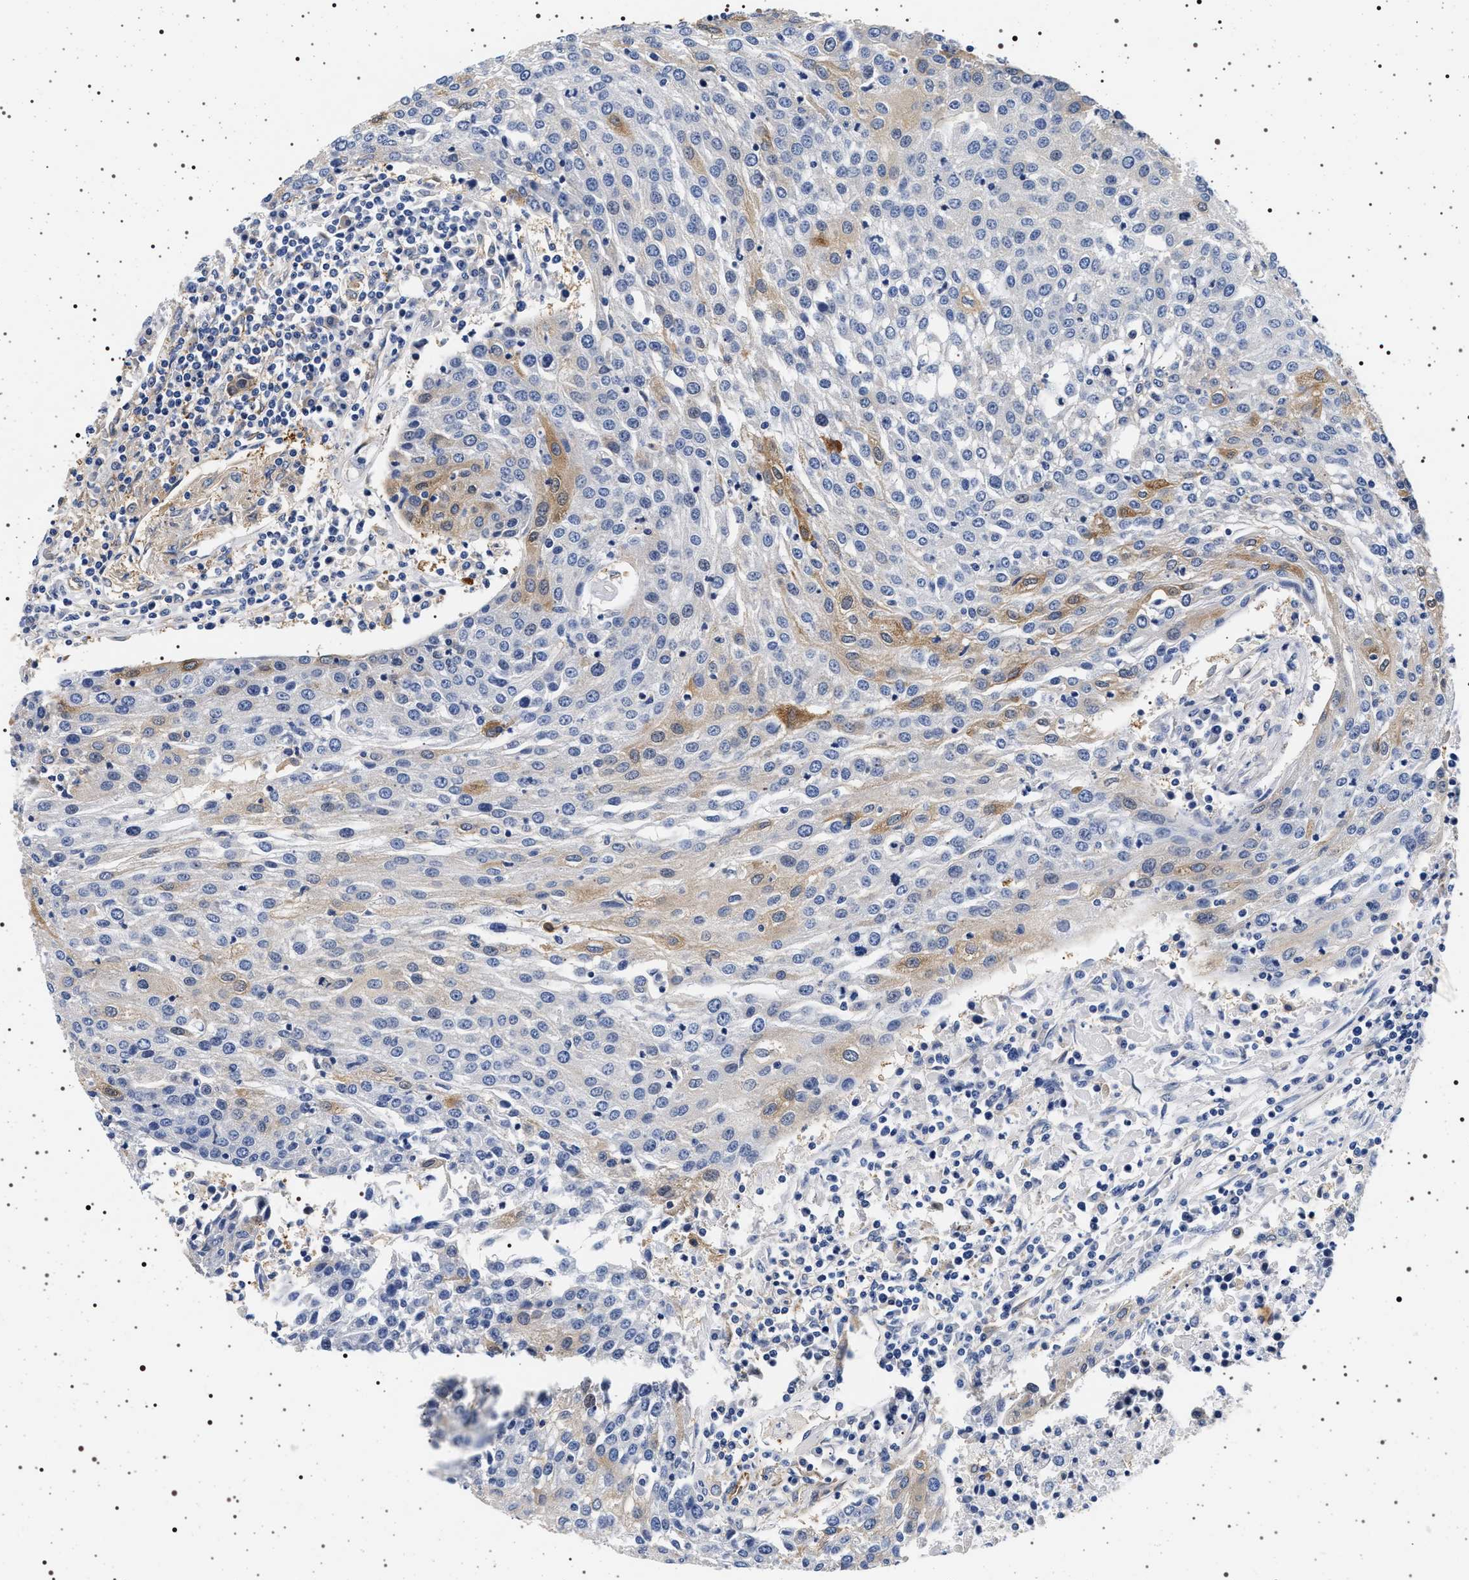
{"staining": {"intensity": "moderate", "quantity": "<25%", "location": "cytoplasmic/membranous"}, "tissue": "urothelial cancer", "cell_type": "Tumor cells", "image_type": "cancer", "snomed": [{"axis": "morphology", "description": "Urothelial carcinoma, High grade"}, {"axis": "topography", "description": "Urinary bladder"}], "caption": "Moderate cytoplasmic/membranous staining for a protein is seen in about <25% of tumor cells of urothelial cancer using immunohistochemistry.", "gene": "HSD17B1", "patient": {"sex": "female", "age": 85}}